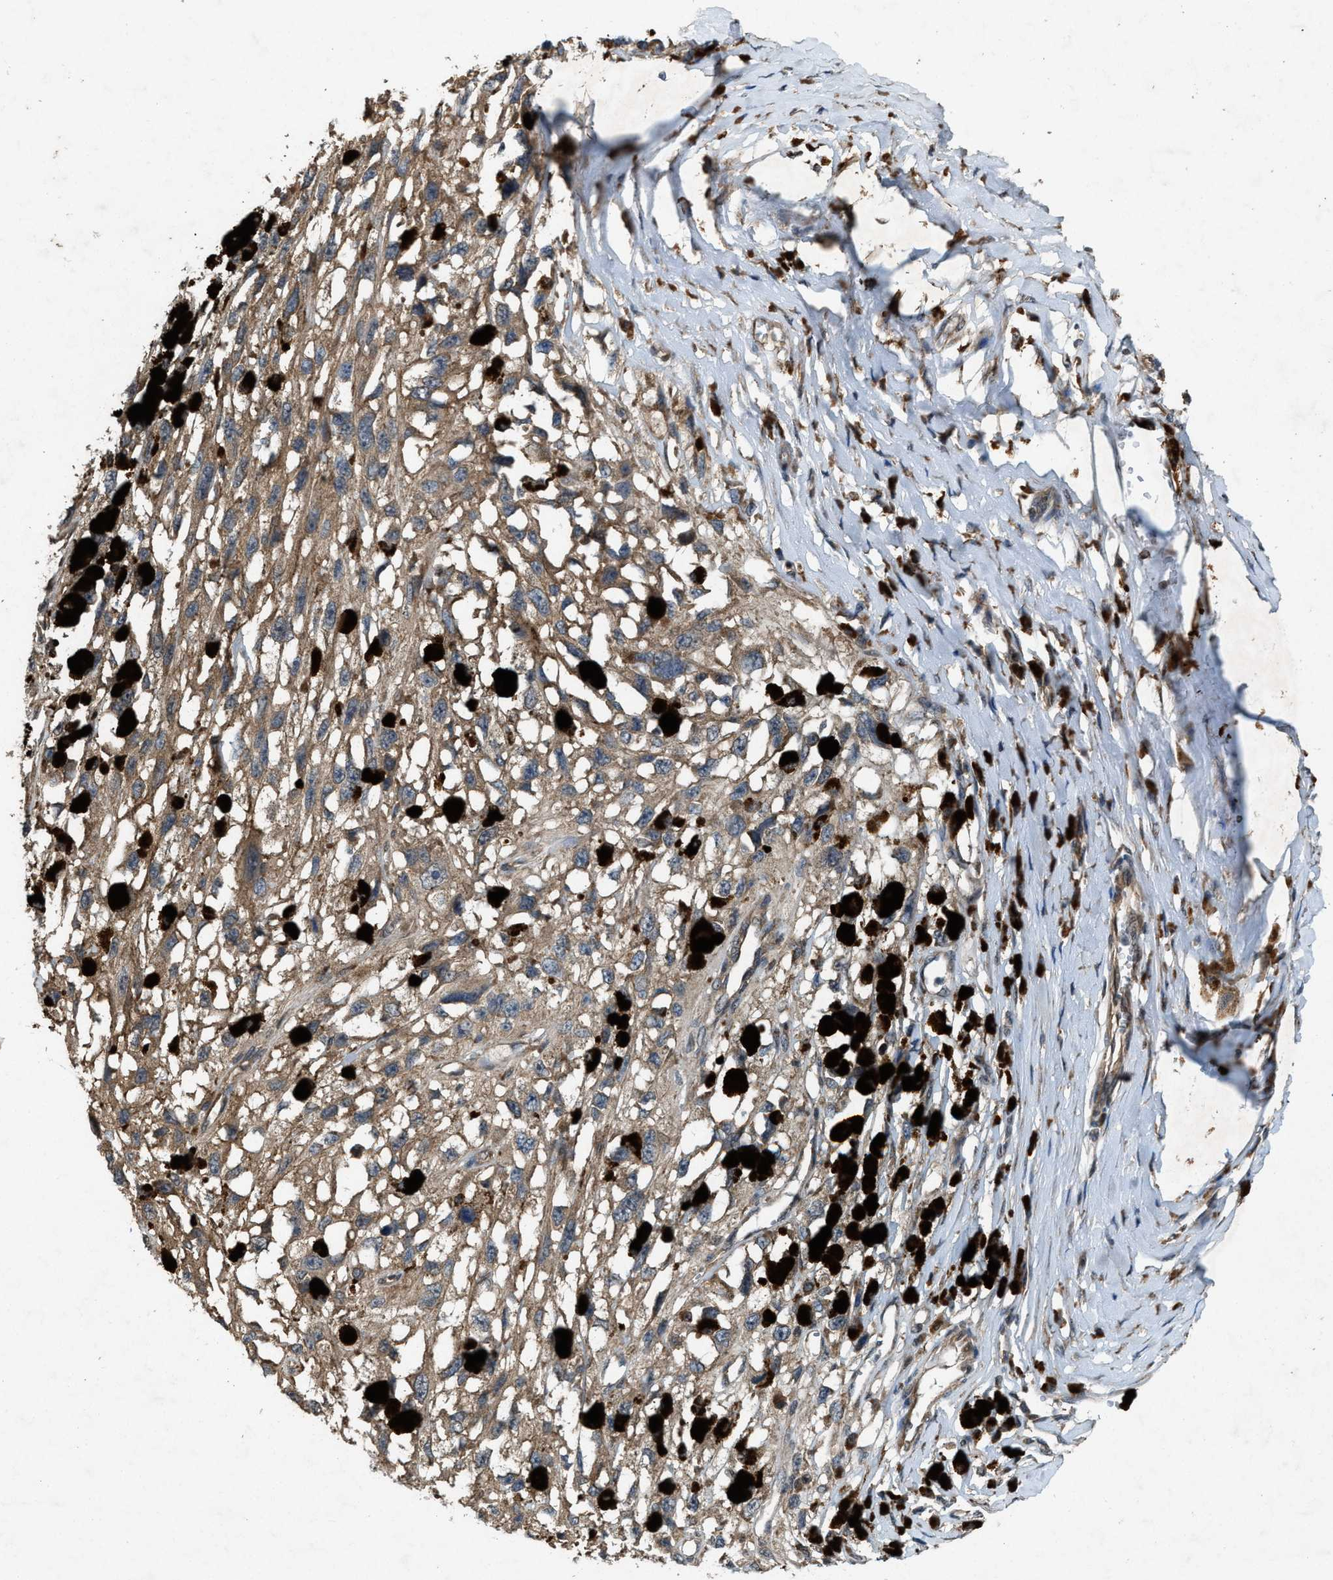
{"staining": {"intensity": "weak", "quantity": ">75%", "location": "cytoplasmic/membranous"}, "tissue": "melanoma", "cell_type": "Tumor cells", "image_type": "cancer", "snomed": [{"axis": "morphology", "description": "Malignant melanoma, Metastatic site"}, {"axis": "topography", "description": "Lymph node"}], "caption": "Immunohistochemistry histopathology image of neoplastic tissue: human melanoma stained using immunohistochemistry demonstrates low levels of weak protein expression localized specifically in the cytoplasmic/membranous of tumor cells, appearing as a cytoplasmic/membranous brown color.", "gene": "PDP2", "patient": {"sex": "male", "age": 59}}